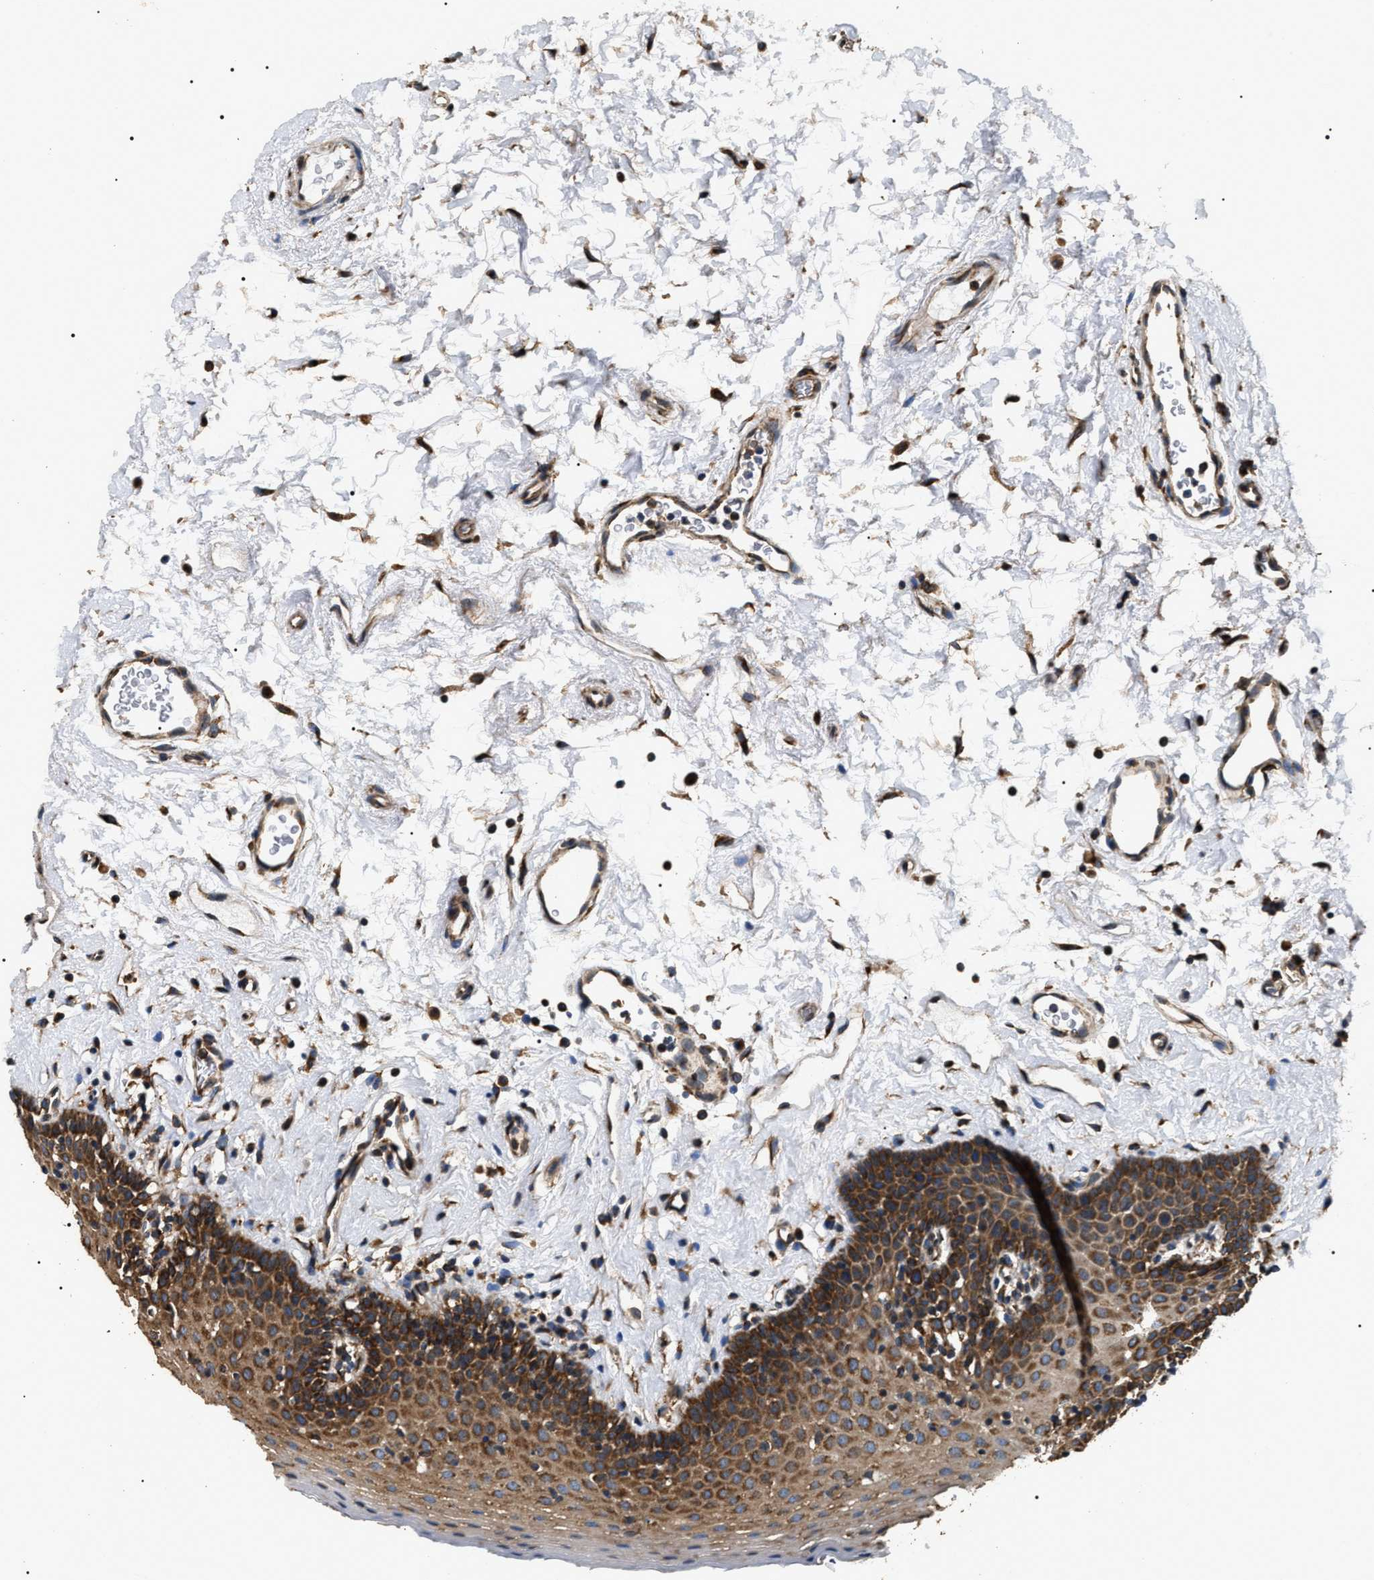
{"staining": {"intensity": "strong", "quantity": ">75%", "location": "cytoplasmic/membranous"}, "tissue": "oral mucosa", "cell_type": "Squamous epithelial cells", "image_type": "normal", "snomed": [{"axis": "morphology", "description": "Normal tissue, NOS"}, {"axis": "topography", "description": "Oral tissue"}], "caption": "Human oral mucosa stained for a protein (brown) reveals strong cytoplasmic/membranous positive positivity in about >75% of squamous epithelial cells.", "gene": "KTN1", "patient": {"sex": "male", "age": 66}}